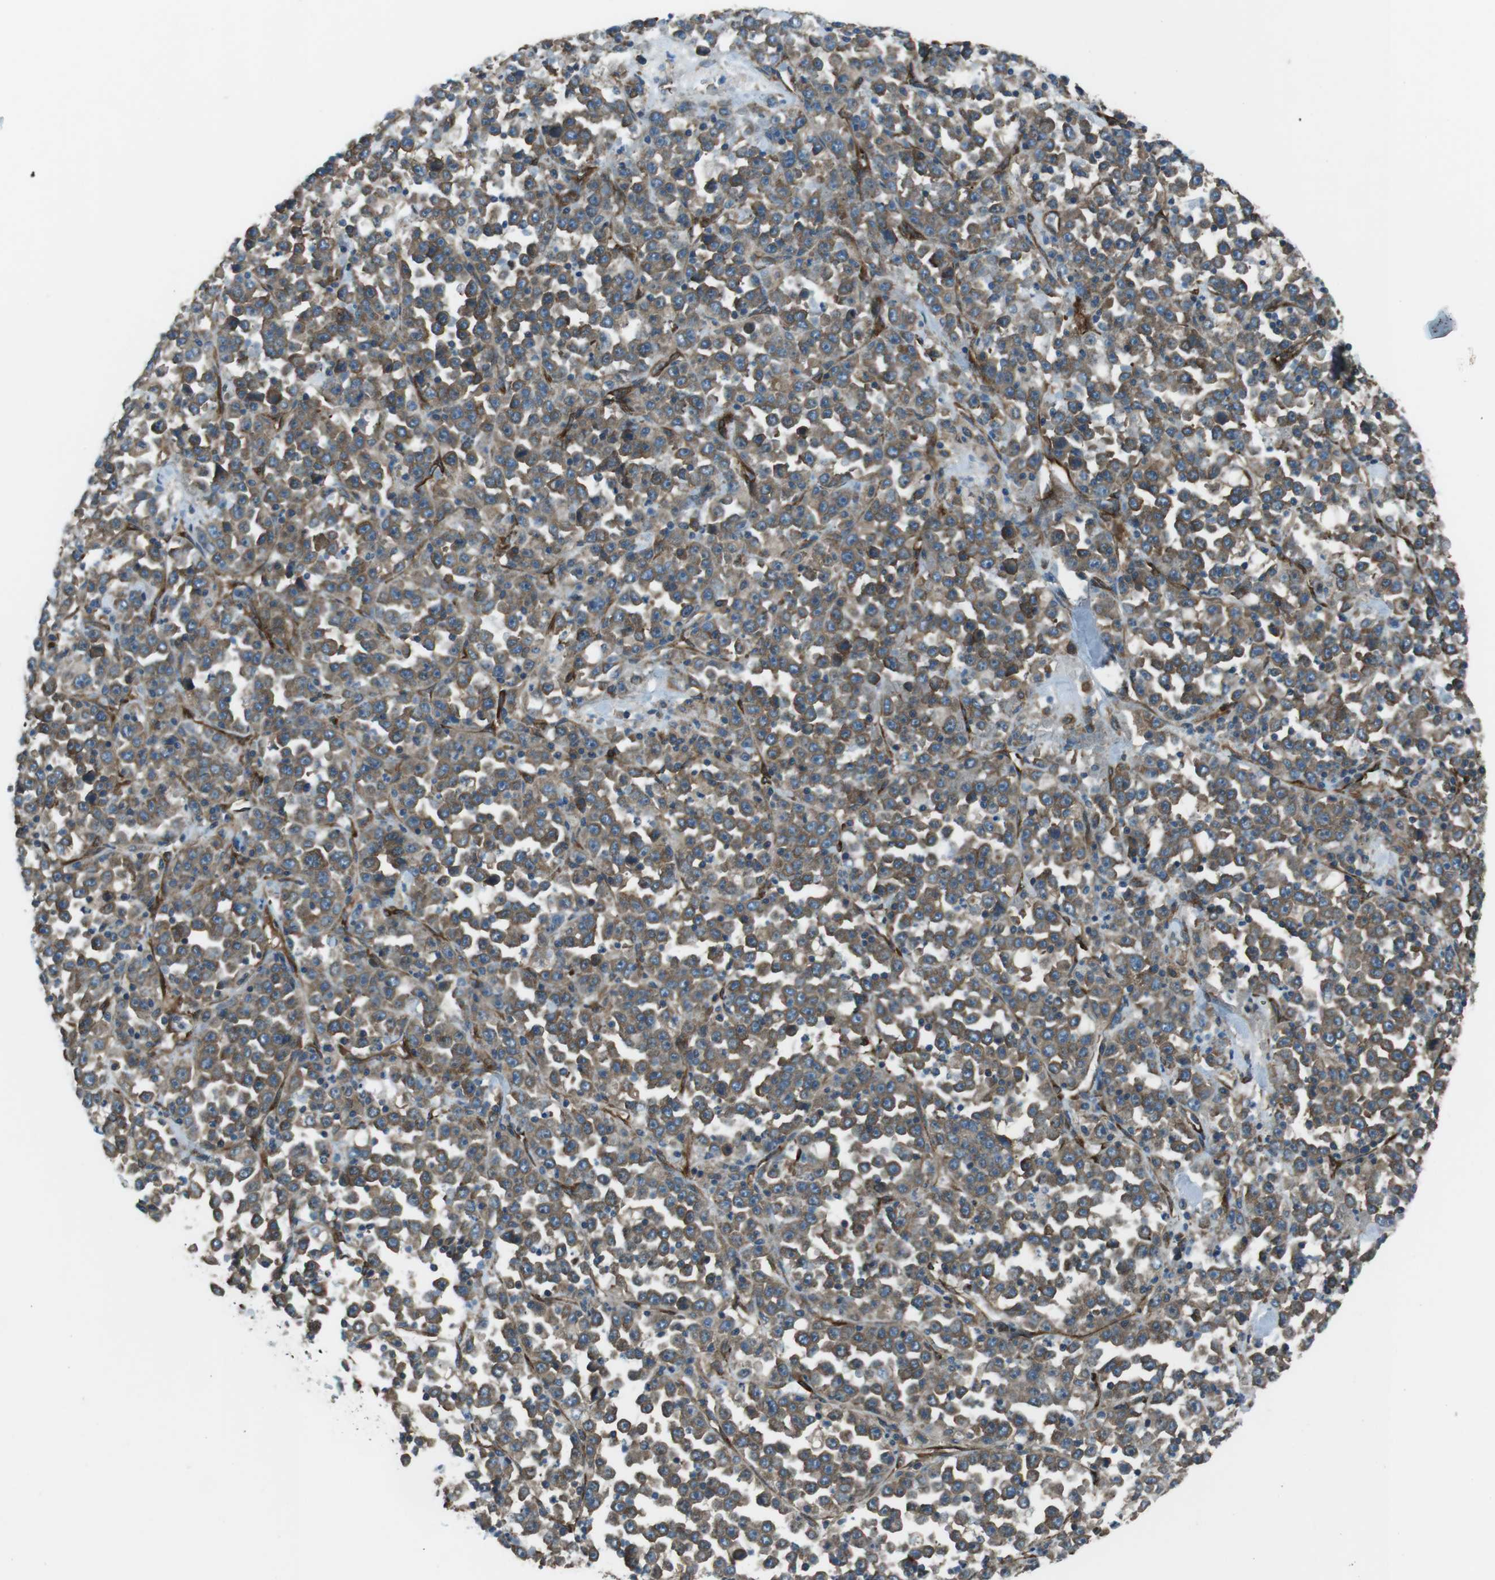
{"staining": {"intensity": "moderate", "quantity": ">75%", "location": "cytoplasmic/membranous"}, "tissue": "stomach cancer", "cell_type": "Tumor cells", "image_type": "cancer", "snomed": [{"axis": "morphology", "description": "Normal tissue, NOS"}, {"axis": "morphology", "description": "Adenocarcinoma, NOS"}, {"axis": "topography", "description": "Stomach, upper"}, {"axis": "topography", "description": "Stomach"}], "caption": "Immunohistochemistry (IHC) staining of stomach cancer, which exhibits medium levels of moderate cytoplasmic/membranous staining in about >75% of tumor cells indicating moderate cytoplasmic/membranous protein staining. The staining was performed using DAB (3,3'-diaminobenzidine) (brown) for protein detection and nuclei were counterstained in hematoxylin (blue).", "gene": "KTN1", "patient": {"sex": "male", "age": 59}}